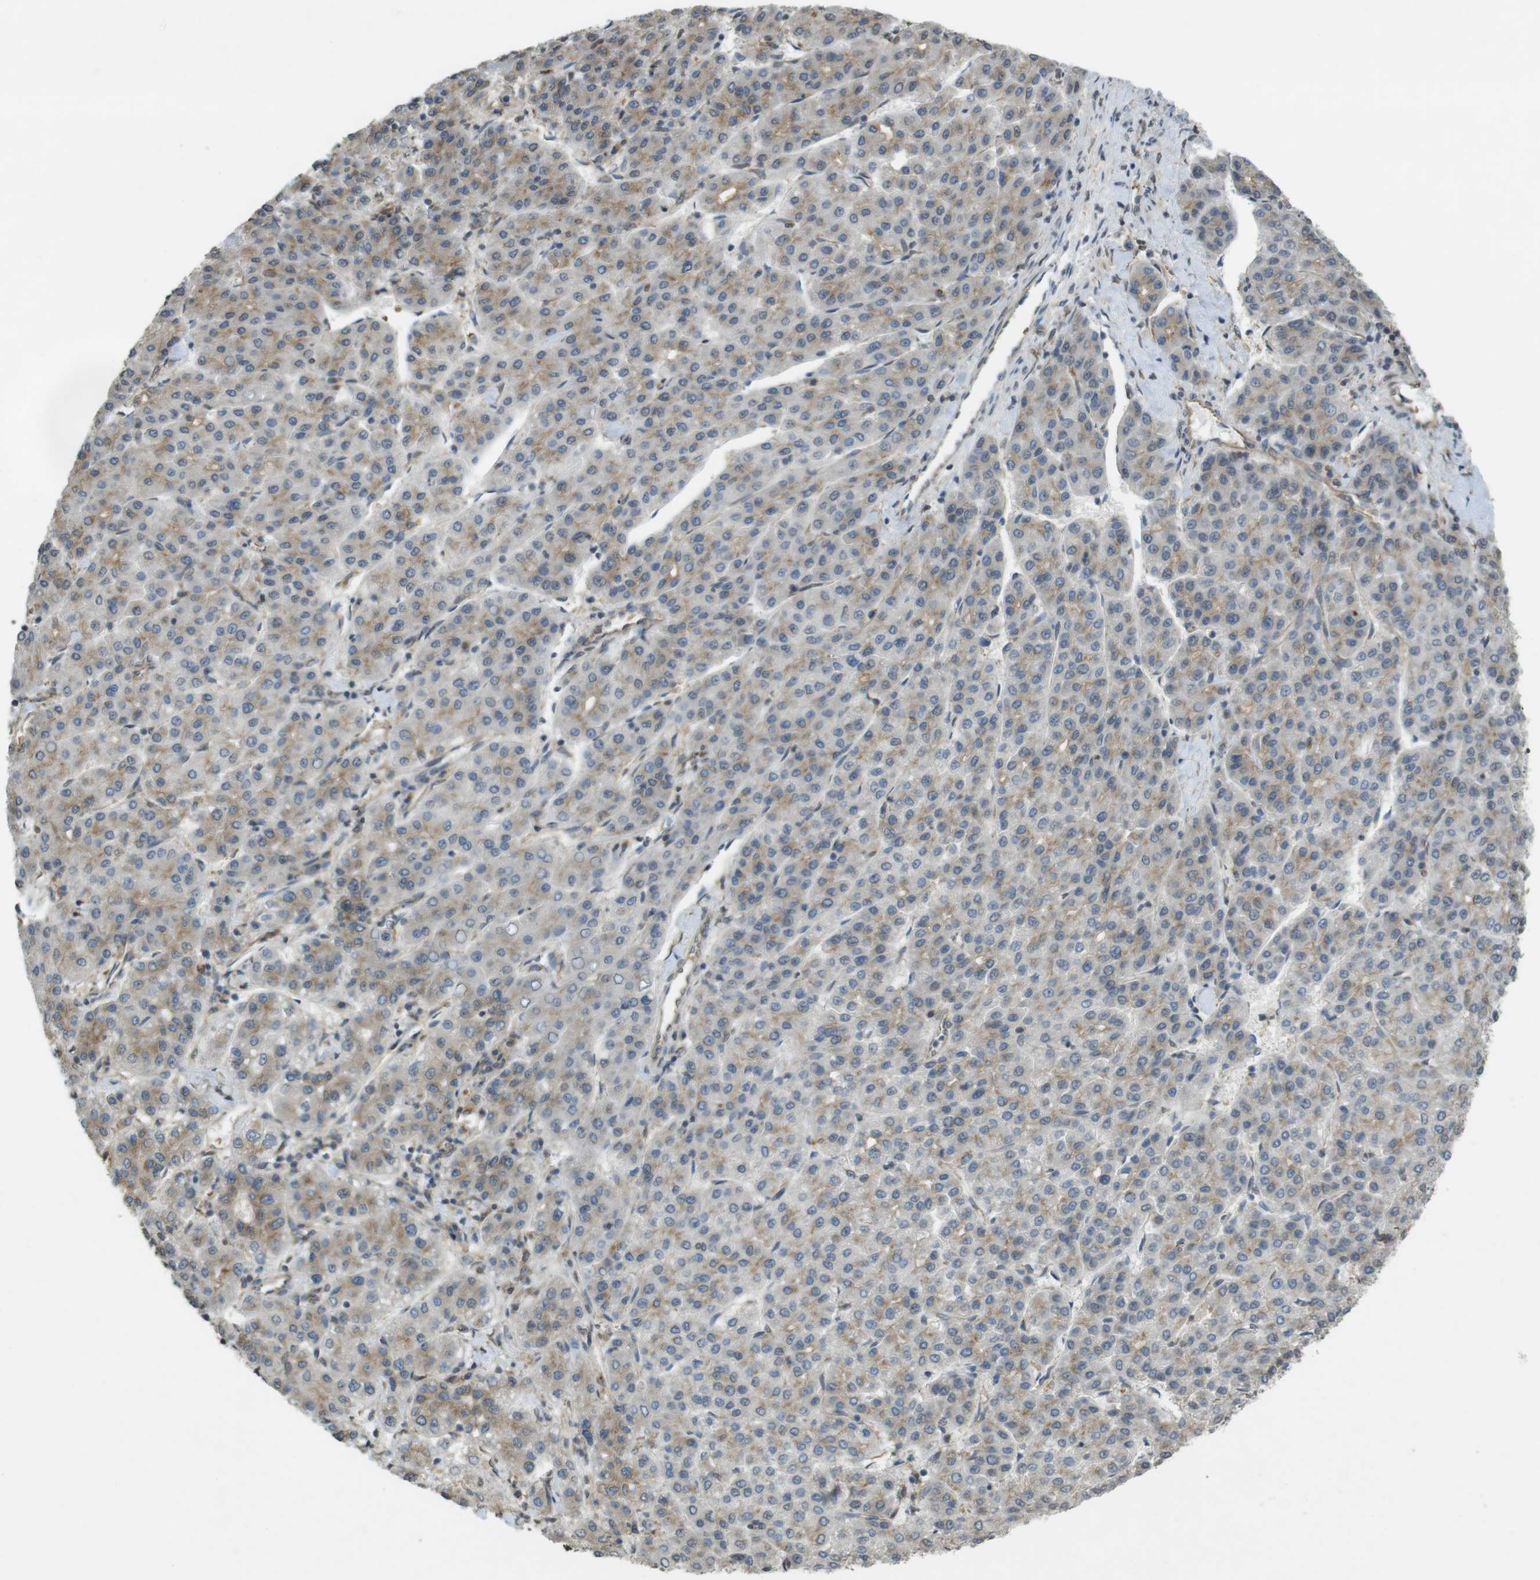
{"staining": {"intensity": "weak", "quantity": ">75%", "location": "cytoplasmic/membranous"}, "tissue": "liver cancer", "cell_type": "Tumor cells", "image_type": "cancer", "snomed": [{"axis": "morphology", "description": "Carcinoma, Hepatocellular, NOS"}, {"axis": "topography", "description": "Liver"}], "caption": "An image of liver cancer (hepatocellular carcinoma) stained for a protein exhibits weak cytoplasmic/membranous brown staining in tumor cells. Nuclei are stained in blue.", "gene": "KIF5B", "patient": {"sex": "male", "age": 65}}